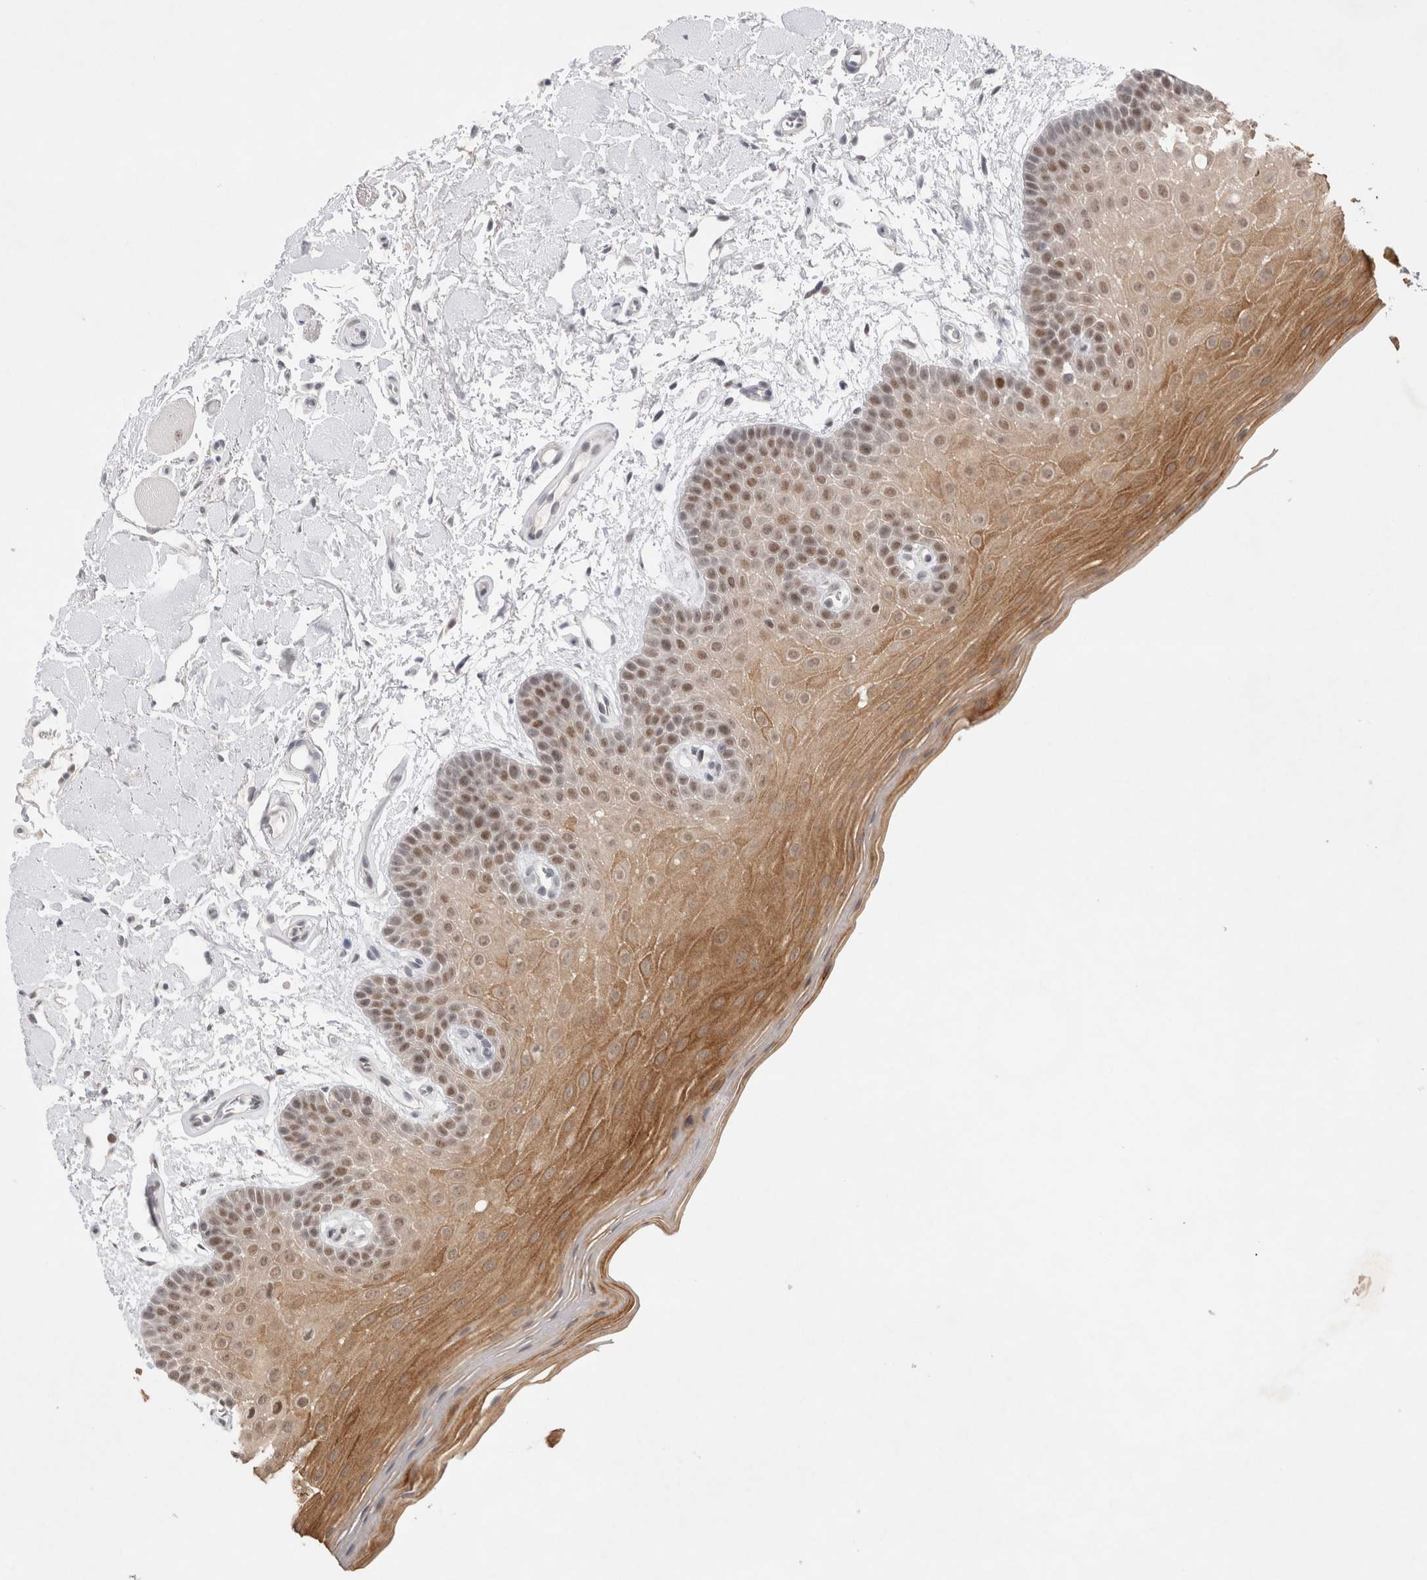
{"staining": {"intensity": "moderate", "quantity": ">75%", "location": "cytoplasmic/membranous,nuclear"}, "tissue": "oral mucosa", "cell_type": "Squamous epithelial cells", "image_type": "normal", "snomed": [{"axis": "morphology", "description": "Normal tissue, NOS"}, {"axis": "topography", "description": "Oral tissue"}], "caption": "Oral mucosa was stained to show a protein in brown. There is medium levels of moderate cytoplasmic/membranous,nuclear positivity in about >75% of squamous epithelial cells.", "gene": "RECQL4", "patient": {"sex": "male", "age": 62}}